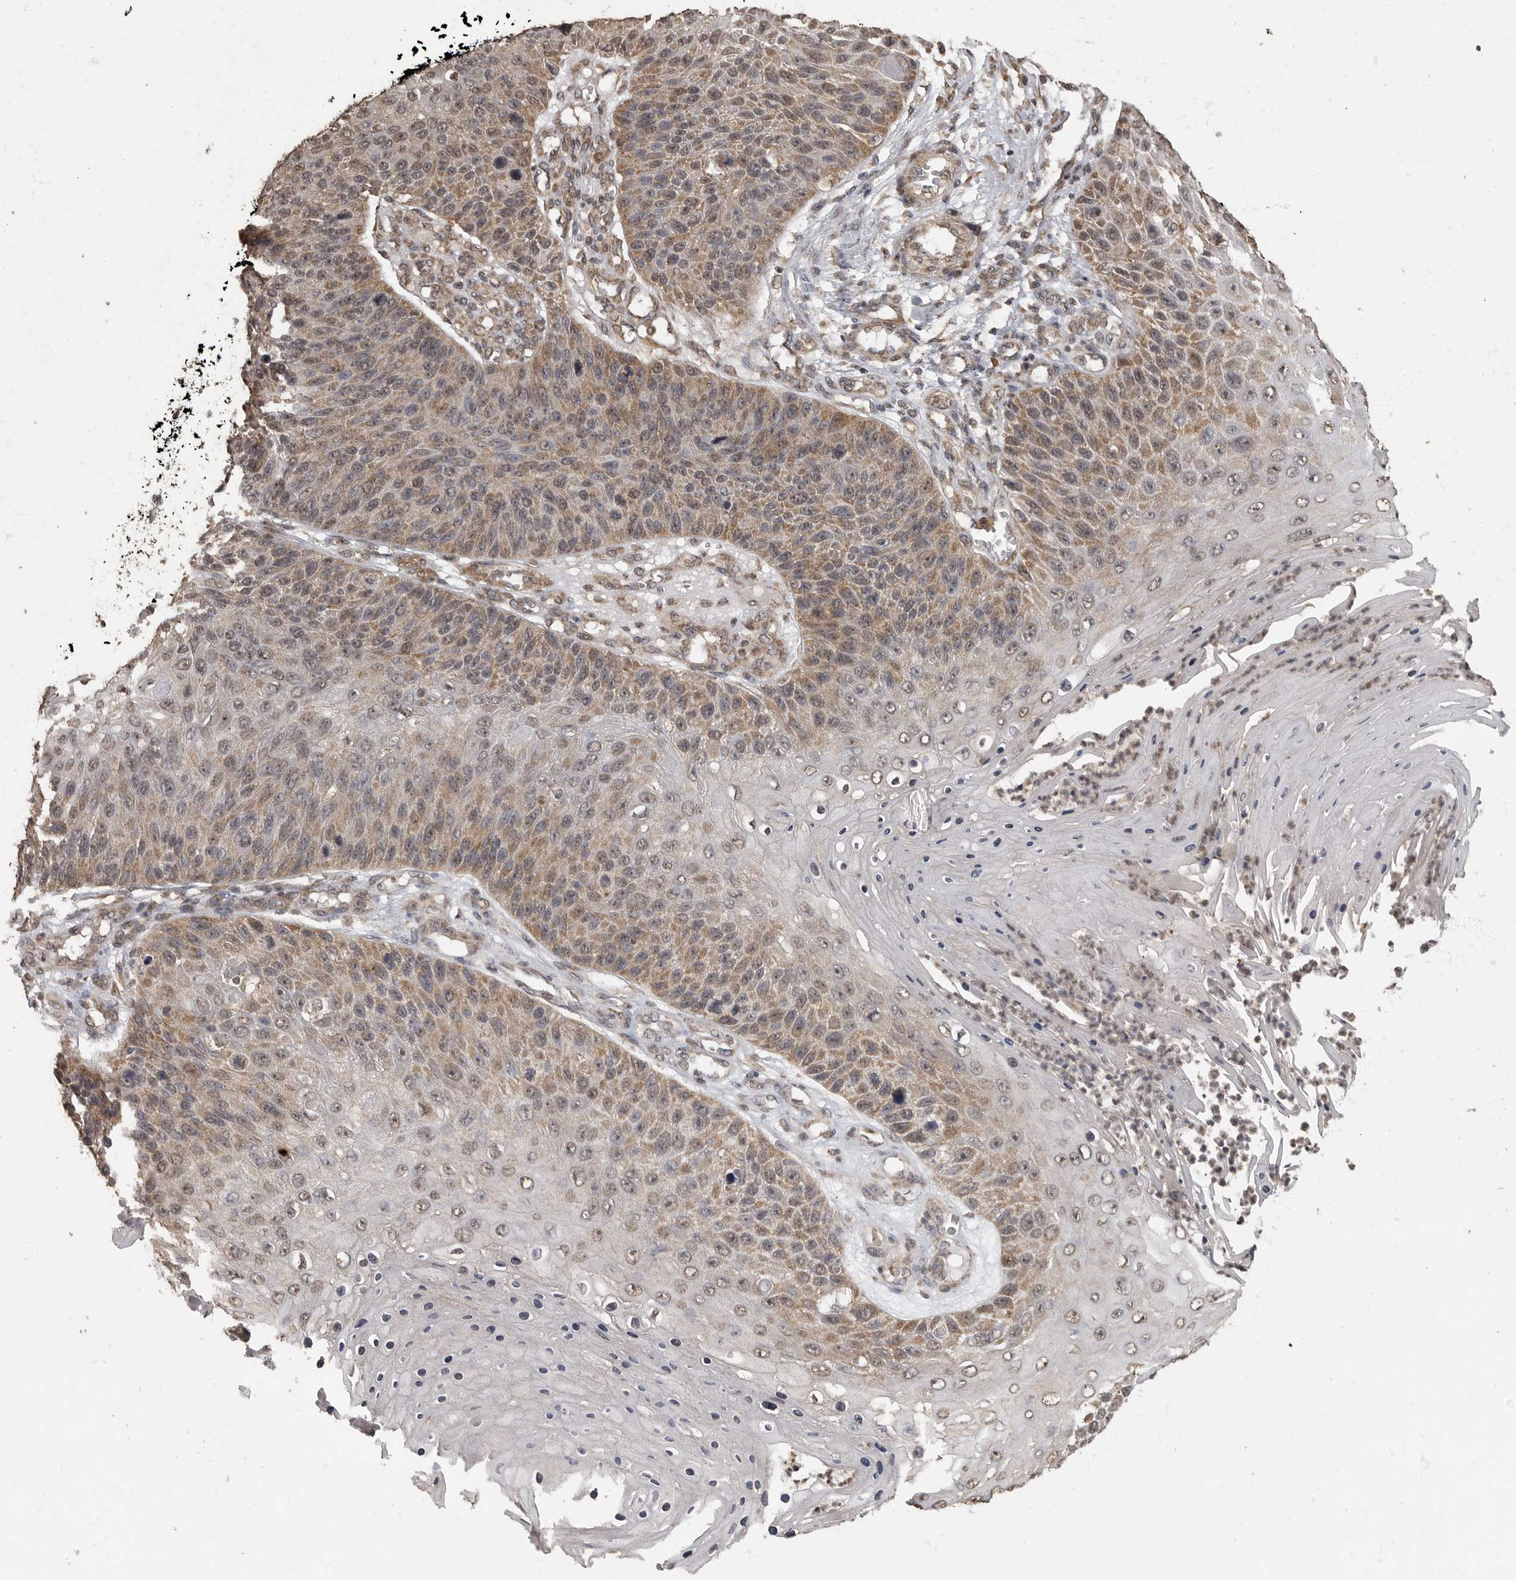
{"staining": {"intensity": "moderate", "quantity": ">75%", "location": "cytoplasmic/membranous"}, "tissue": "skin cancer", "cell_type": "Tumor cells", "image_type": "cancer", "snomed": [{"axis": "morphology", "description": "Squamous cell carcinoma, NOS"}, {"axis": "topography", "description": "Skin"}], "caption": "This is an image of immunohistochemistry staining of skin cancer, which shows moderate staining in the cytoplasmic/membranous of tumor cells.", "gene": "MAFG", "patient": {"sex": "female", "age": 88}}